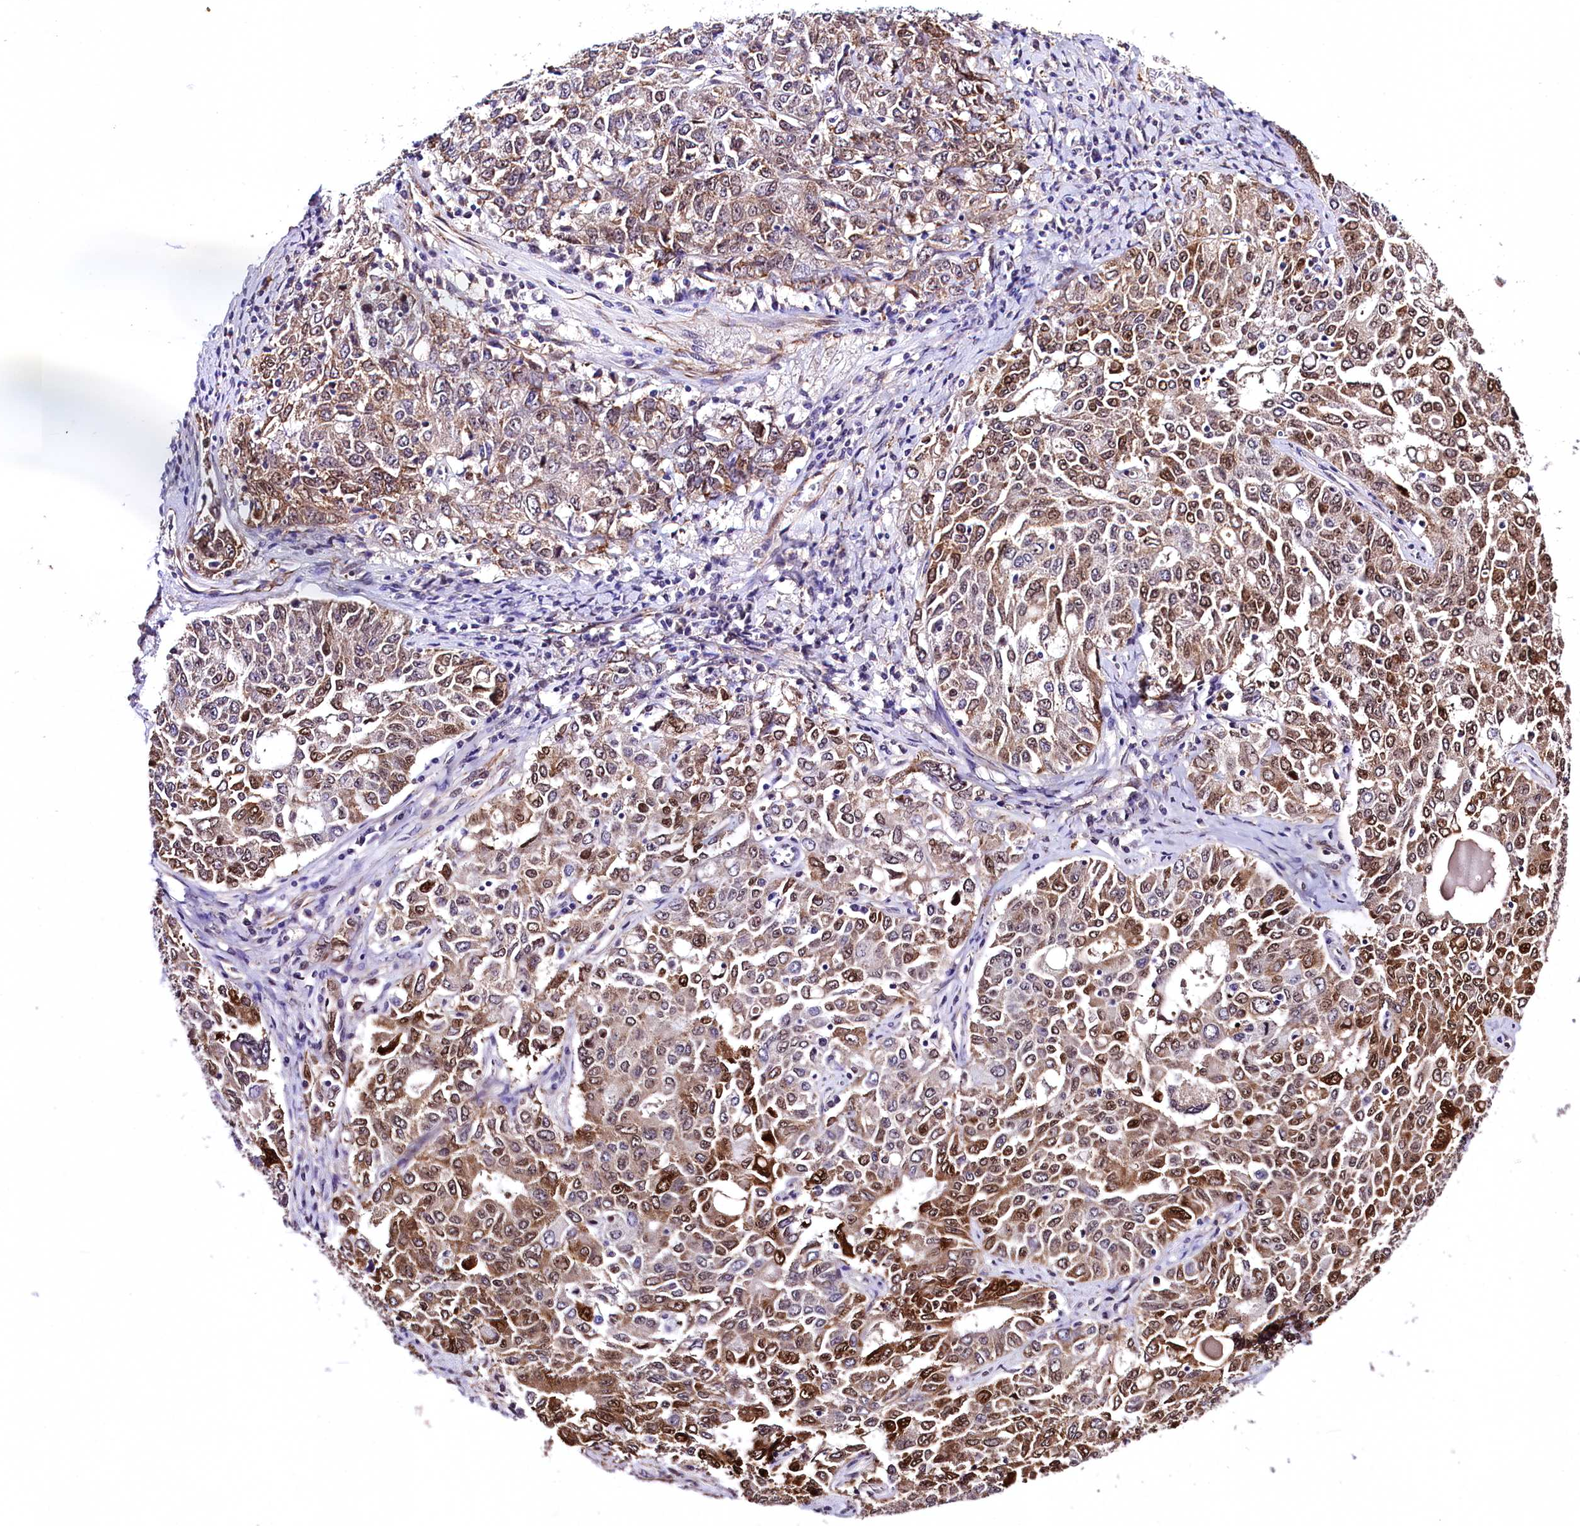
{"staining": {"intensity": "moderate", "quantity": "25%-75%", "location": "nuclear"}, "tissue": "ovarian cancer", "cell_type": "Tumor cells", "image_type": "cancer", "snomed": [{"axis": "morphology", "description": "Carcinoma, endometroid"}, {"axis": "topography", "description": "Ovary"}], "caption": "Immunohistochemical staining of human endometroid carcinoma (ovarian) reveals medium levels of moderate nuclear protein positivity in about 25%-75% of tumor cells.", "gene": "SAMD10", "patient": {"sex": "female", "age": 62}}